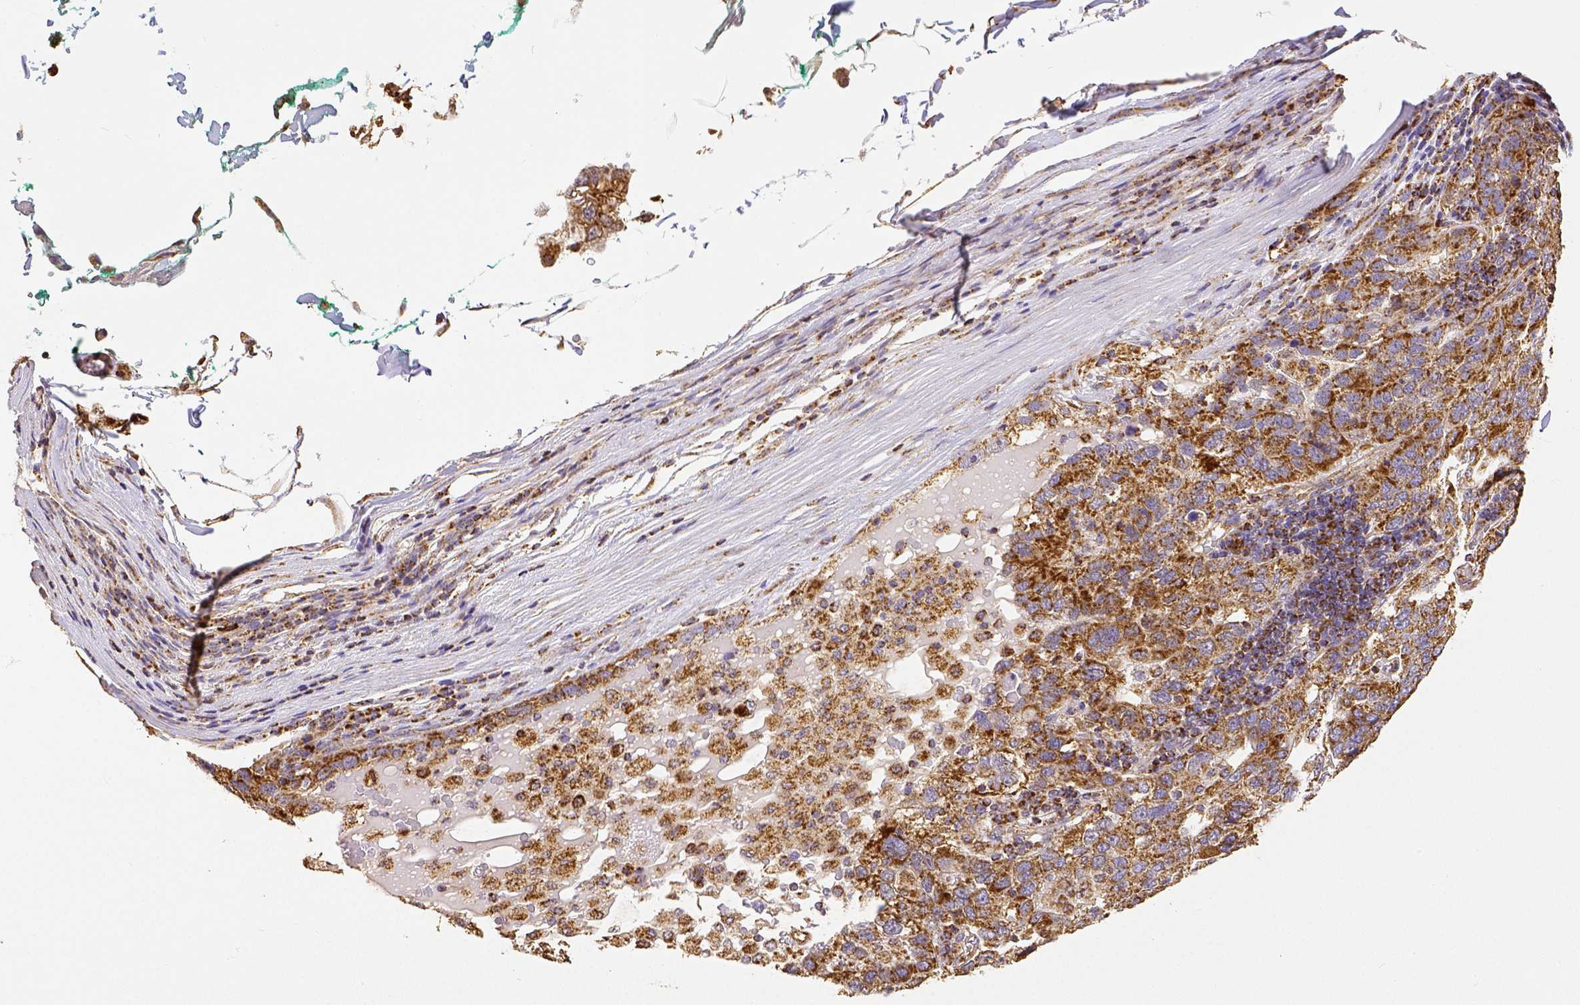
{"staining": {"intensity": "strong", "quantity": ">75%", "location": "cytoplasmic/membranous"}, "tissue": "pancreatic cancer", "cell_type": "Tumor cells", "image_type": "cancer", "snomed": [{"axis": "morphology", "description": "Adenocarcinoma, NOS"}, {"axis": "topography", "description": "Pancreas"}], "caption": "Pancreatic cancer was stained to show a protein in brown. There is high levels of strong cytoplasmic/membranous expression in approximately >75% of tumor cells.", "gene": "SDHB", "patient": {"sex": "female", "age": 61}}